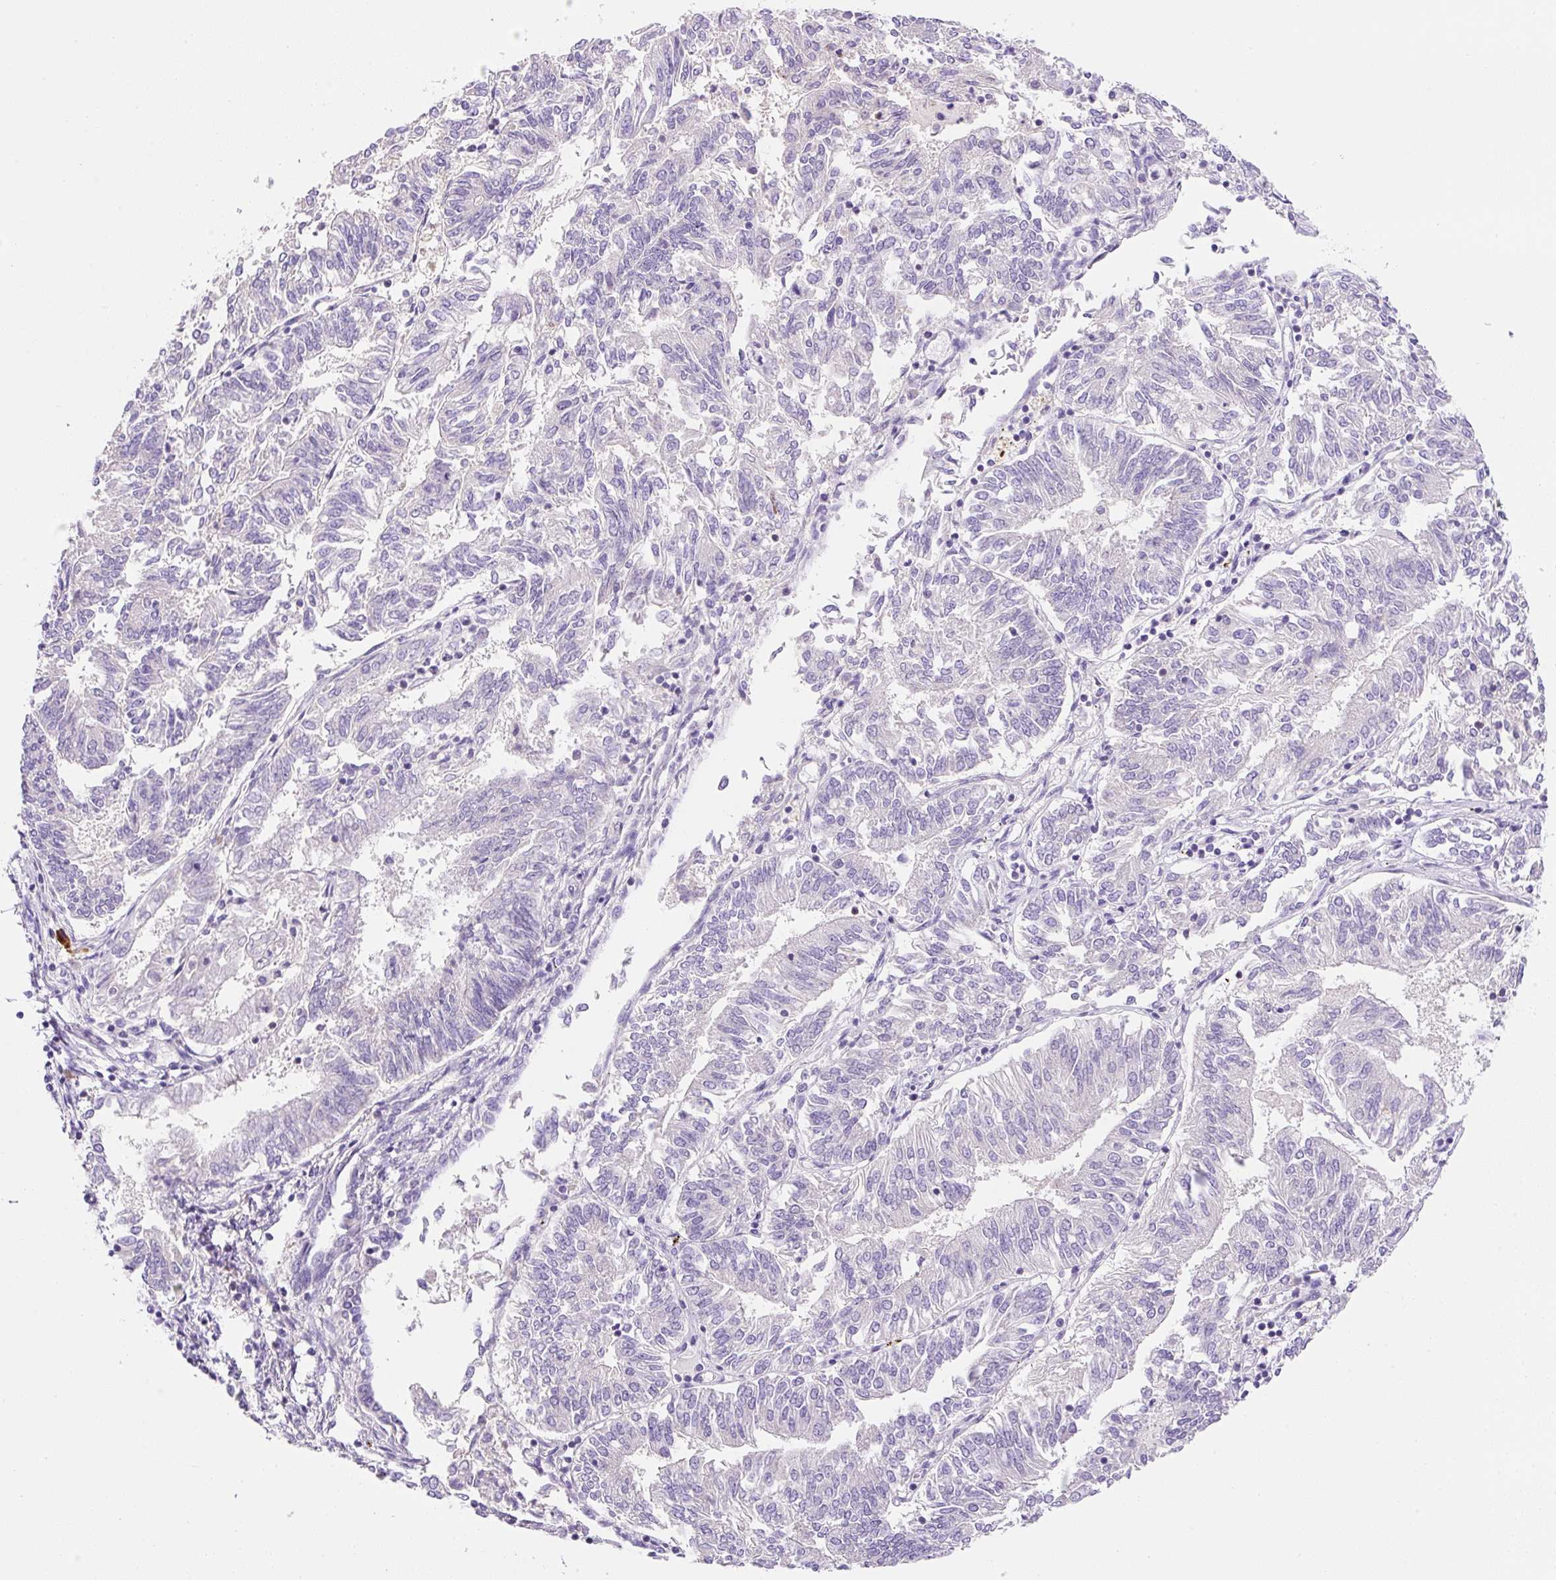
{"staining": {"intensity": "negative", "quantity": "none", "location": "none"}, "tissue": "endometrial cancer", "cell_type": "Tumor cells", "image_type": "cancer", "snomed": [{"axis": "morphology", "description": "Adenocarcinoma, NOS"}, {"axis": "topography", "description": "Endometrium"}], "caption": "A micrograph of endometrial cancer stained for a protein exhibits no brown staining in tumor cells.", "gene": "NDST3", "patient": {"sex": "female", "age": 58}}